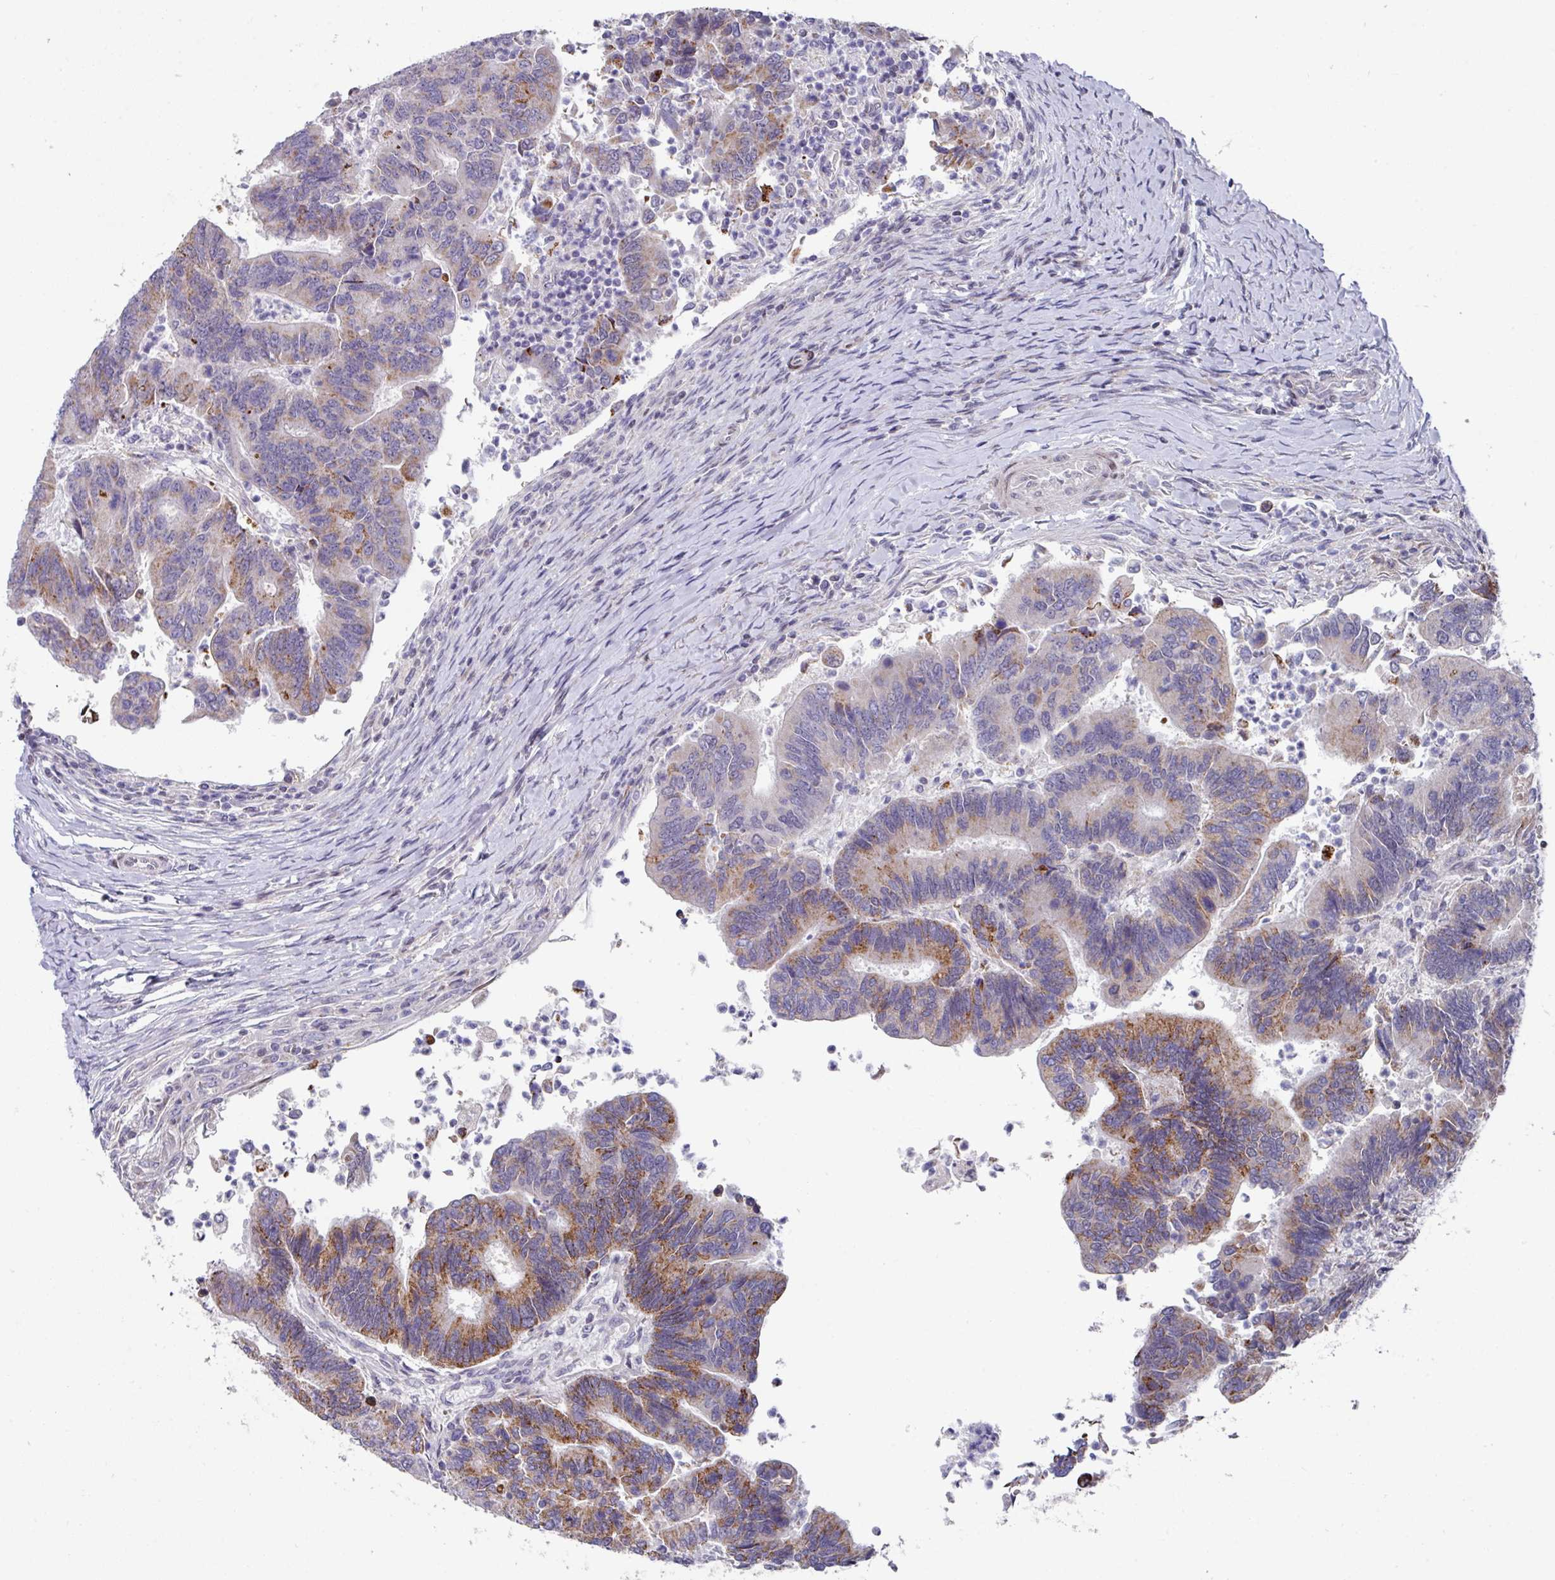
{"staining": {"intensity": "moderate", "quantity": "25%-75%", "location": "cytoplasmic/membranous"}, "tissue": "colorectal cancer", "cell_type": "Tumor cells", "image_type": "cancer", "snomed": [{"axis": "morphology", "description": "Adenocarcinoma, NOS"}, {"axis": "topography", "description": "Colon"}], "caption": "Protein staining of adenocarcinoma (colorectal) tissue exhibits moderate cytoplasmic/membranous positivity in about 25%-75% of tumor cells.", "gene": "CBX7", "patient": {"sex": "female", "age": 67}}